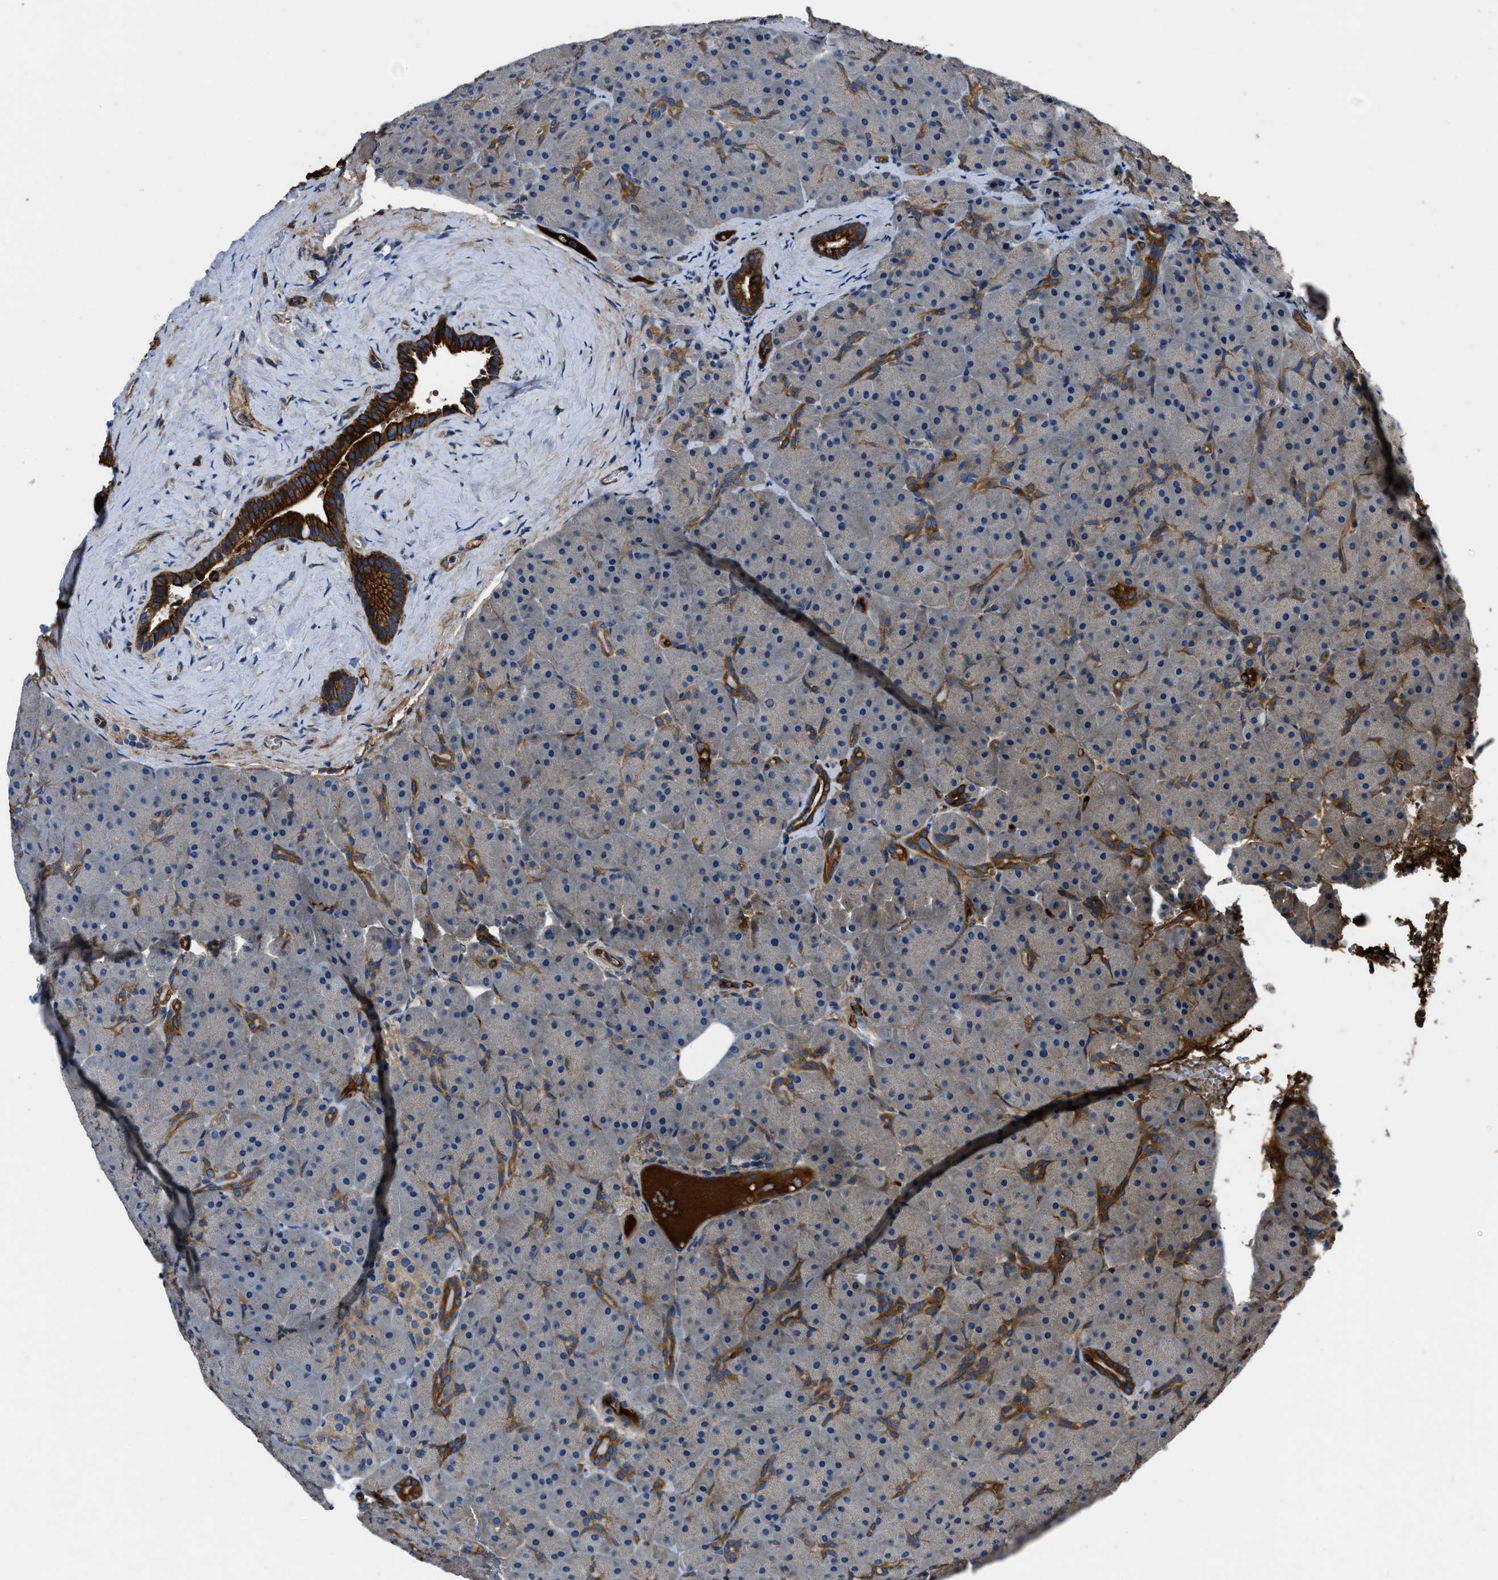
{"staining": {"intensity": "strong", "quantity": "<25%", "location": "cytoplasmic/membranous"}, "tissue": "pancreas", "cell_type": "Exocrine glandular cells", "image_type": "normal", "snomed": [{"axis": "morphology", "description": "Normal tissue, NOS"}, {"axis": "topography", "description": "Pancreas"}], "caption": "Strong cytoplasmic/membranous expression is present in approximately <25% of exocrine glandular cells in benign pancreas.", "gene": "ERC1", "patient": {"sex": "male", "age": 66}}